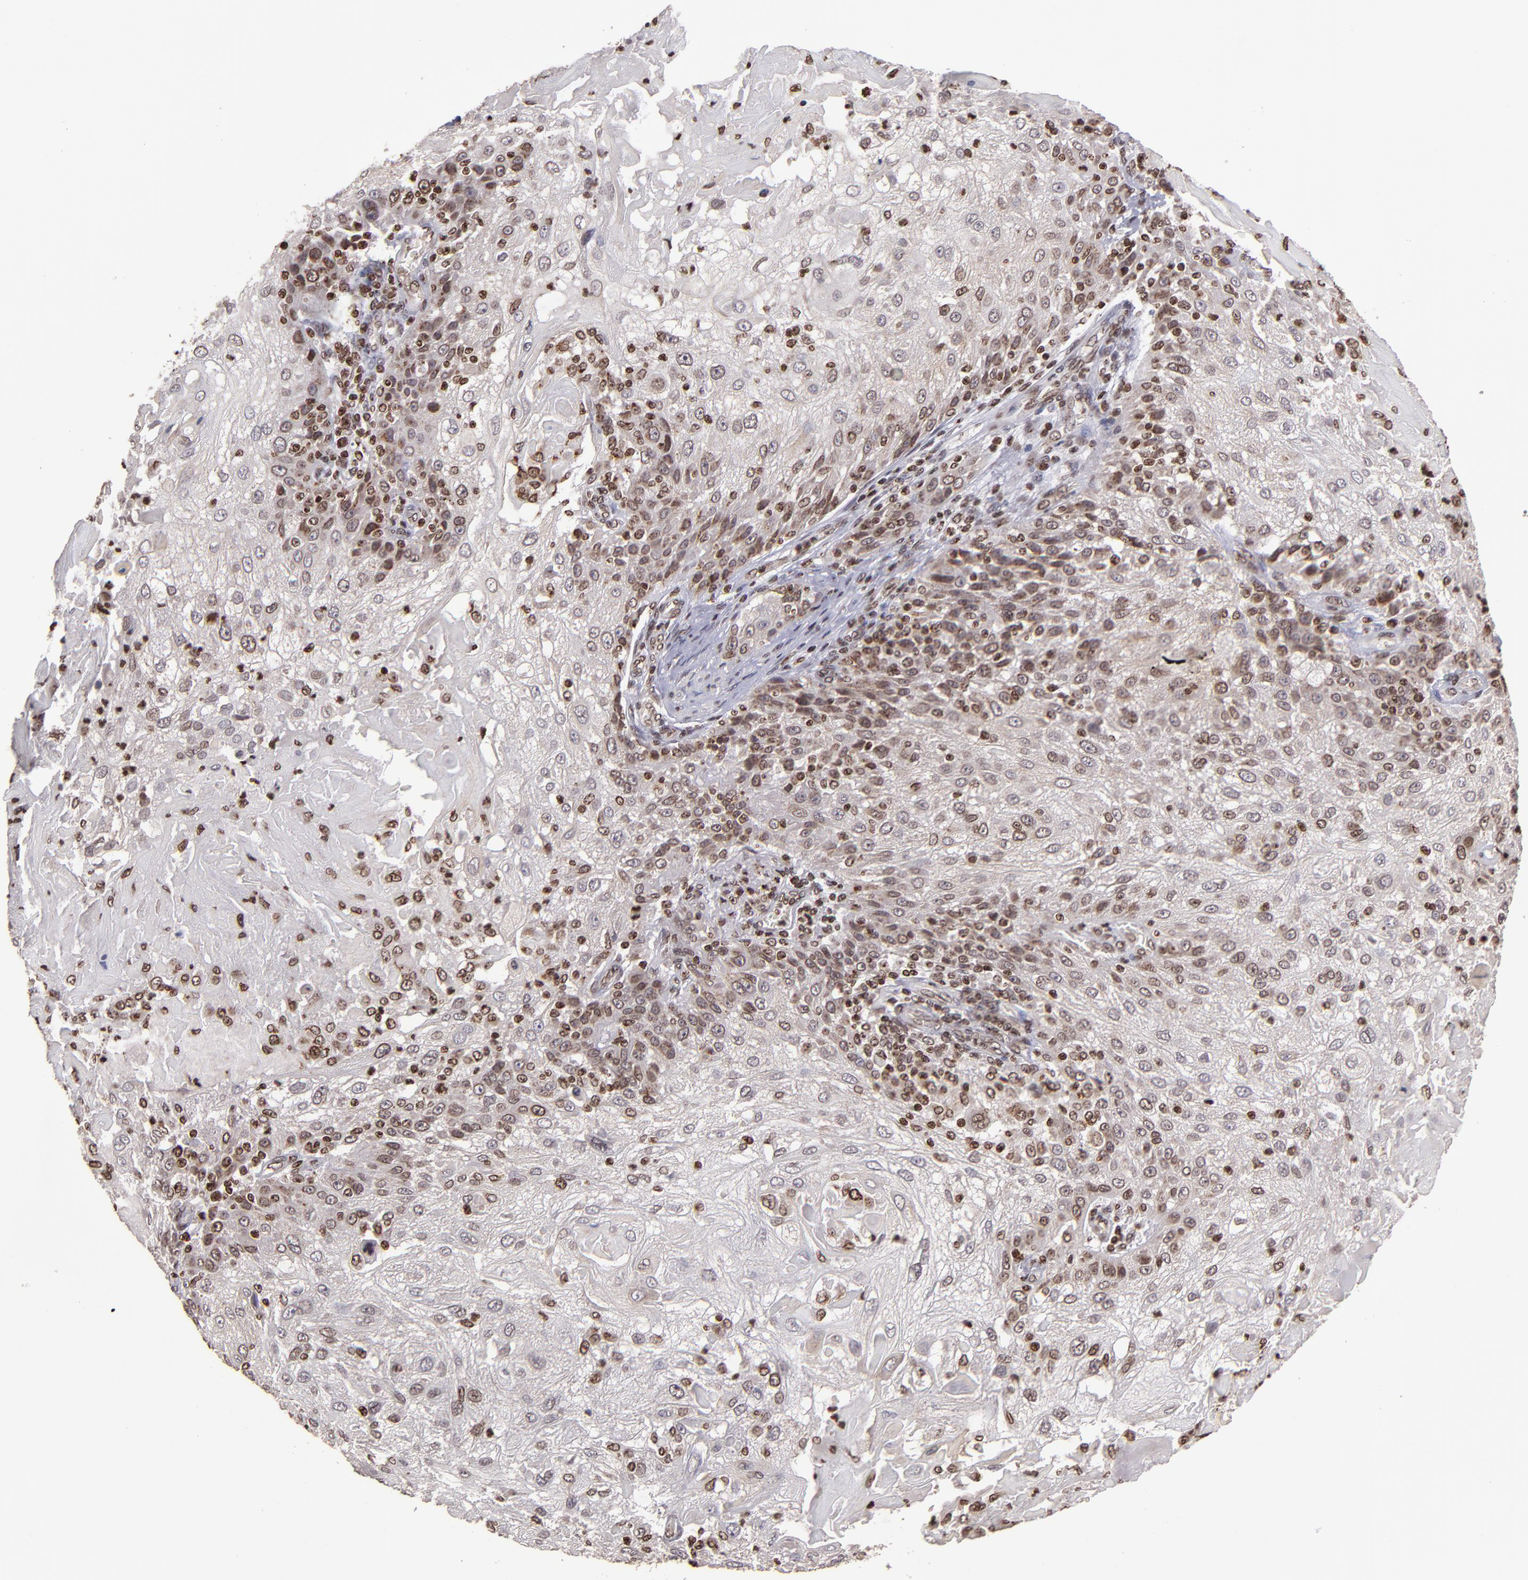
{"staining": {"intensity": "moderate", "quantity": ">75%", "location": "cytoplasmic/membranous,nuclear"}, "tissue": "skin cancer", "cell_type": "Tumor cells", "image_type": "cancer", "snomed": [{"axis": "morphology", "description": "Normal tissue, NOS"}, {"axis": "morphology", "description": "Squamous cell carcinoma, NOS"}, {"axis": "topography", "description": "Skin"}], "caption": "High-magnification brightfield microscopy of squamous cell carcinoma (skin) stained with DAB (3,3'-diaminobenzidine) (brown) and counterstained with hematoxylin (blue). tumor cells exhibit moderate cytoplasmic/membranous and nuclear positivity is identified in approximately>75% of cells. The staining was performed using DAB (3,3'-diaminobenzidine) to visualize the protein expression in brown, while the nuclei were stained in blue with hematoxylin (Magnification: 20x).", "gene": "CSDC2", "patient": {"sex": "female", "age": 83}}